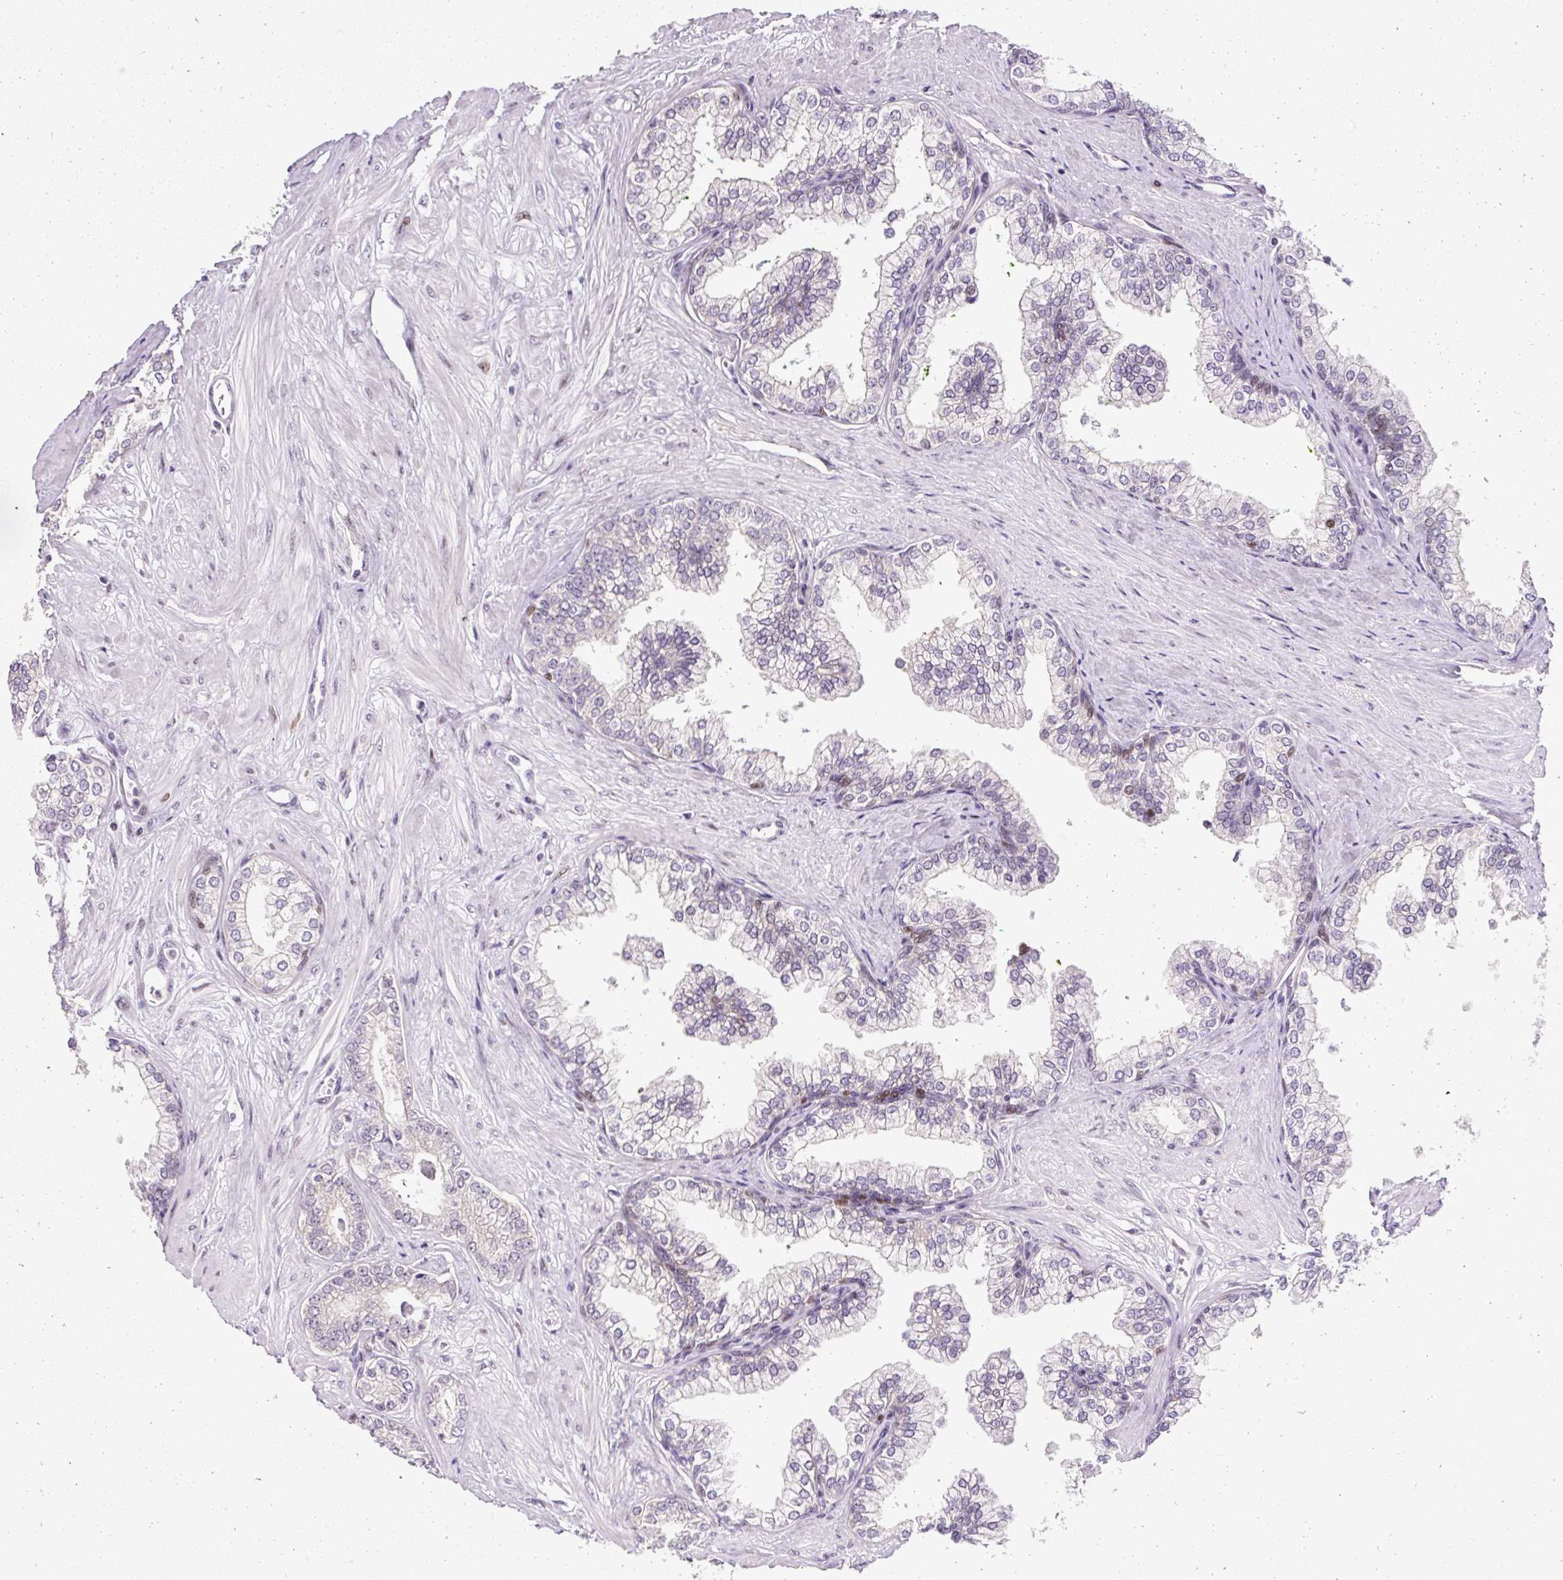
{"staining": {"intensity": "moderate", "quantity": "<25%", "location": "cytoplasmic/membranous"}, "tissue": "prostate cancer", "cell_type": "Tumor cells", "image_type": "cancer", "snomed": [{"axis": "morphology", "description": "Adenocarcinoma, Low grade"}, {"axis": "topography", "description": "Prostate"}], "caption": "Tumor cells exhibit low levels of moderate cytoplasmic/membranous positivity in approximately <25% of cells in prostate cancer (low-grade adenocarcinoma).", "gene": "ARHGEF18", "patient": {"sex": "male", "age": 60}}